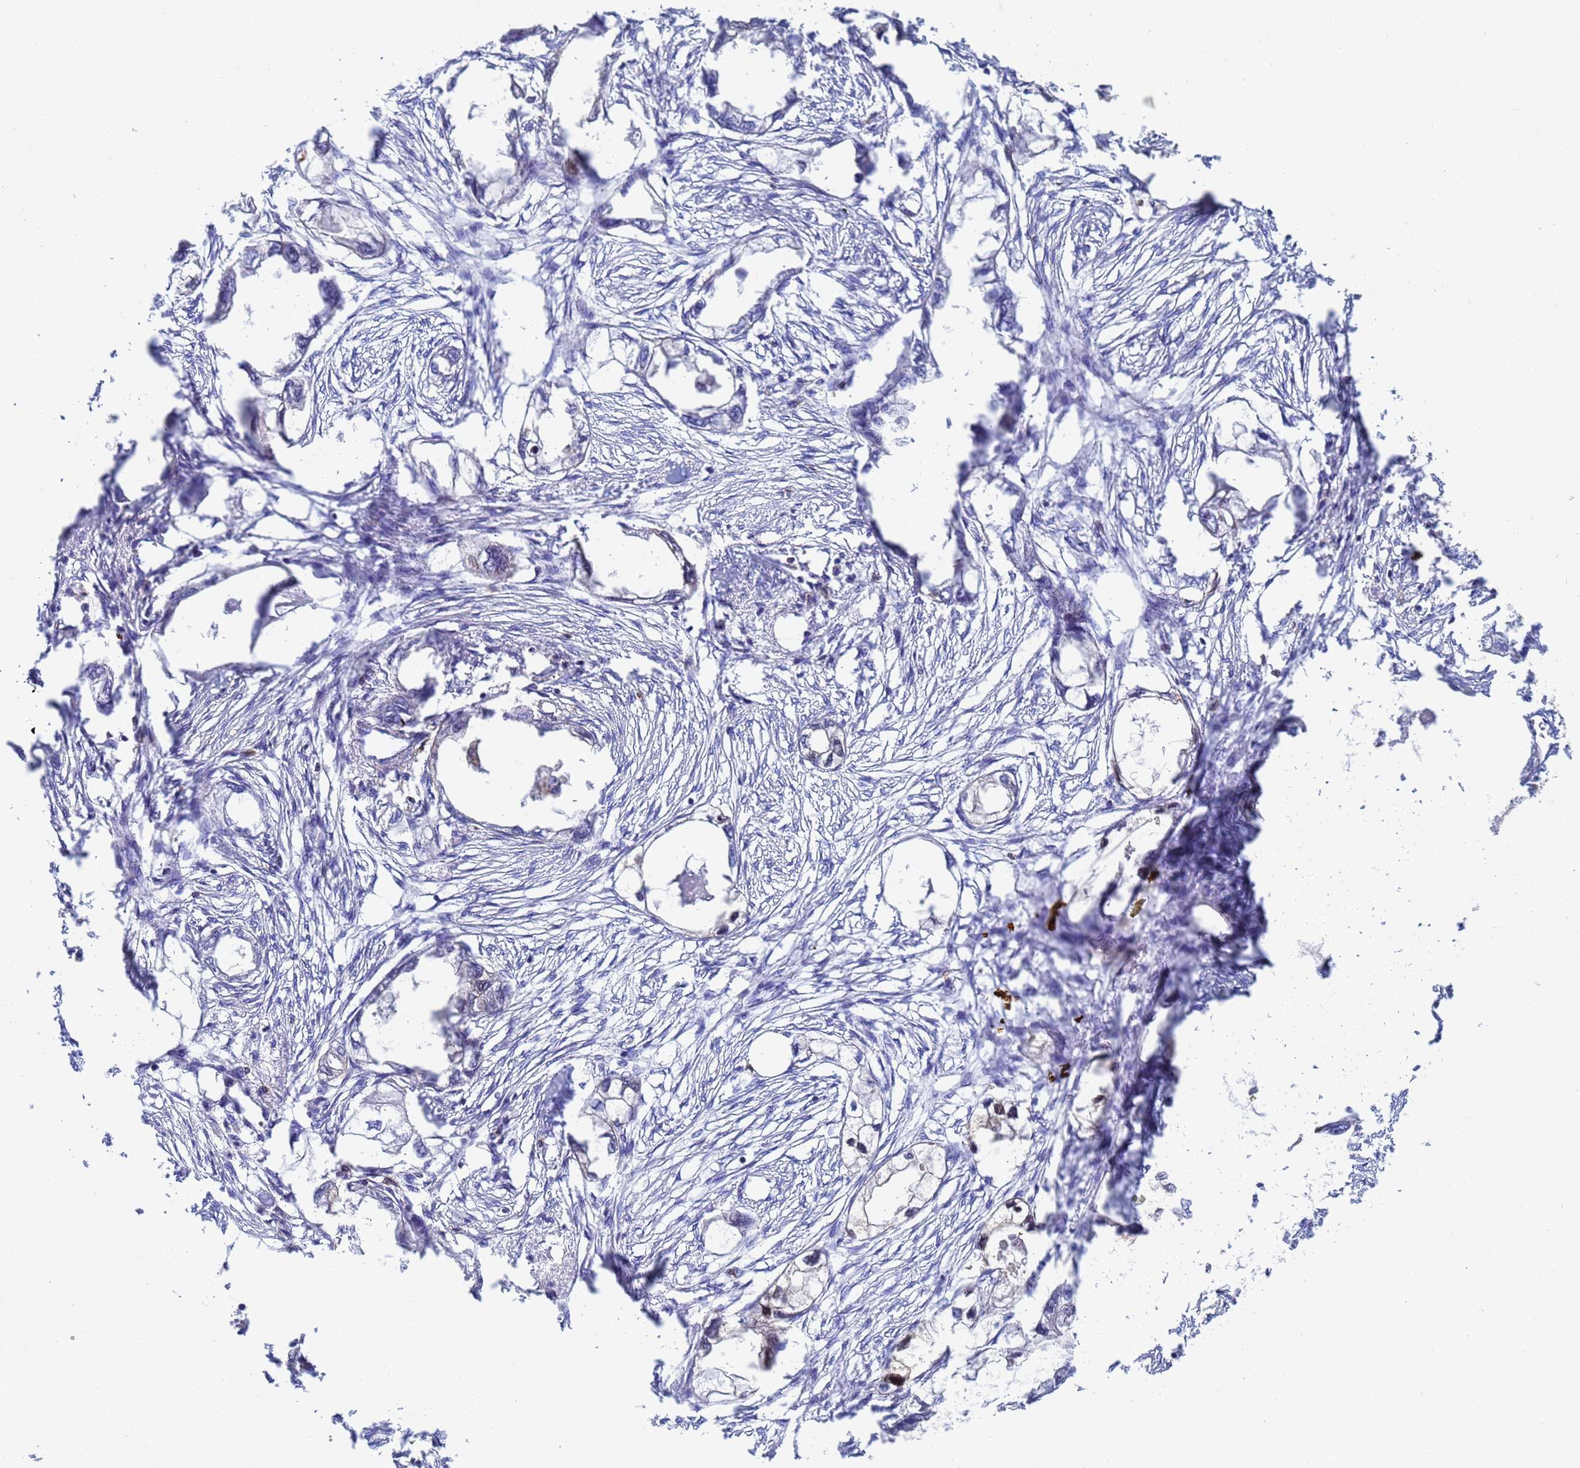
{"staining": {"intensity": "weak", "quantity": "<25%", "location": "cytoplasmic/membranous"}, "tissue": "endometrial cancer", "cell_type": "Tumor cells", "image_type": "cancer", "snomed": [{"axis": "morphology", "description": "Adenocarcinoma, NOS"}, {"axis": "morphology", "description": "Adenocarcinoma, metastatic, NOS"}, {"axis": "topography", "description": "Adipose tissue"}, {"axis": "topography", "description": "Endometrium"}], "caption": "The immunohistochemistry (IHC) histopathology image has no significant expression in tumor cells of endometrial cancer tissue. The staining was performed using DAB to visualize the protein expression in brown, while the nuclei were stained in blue with hematoxylin (Magnification: 20x).", "gene": "GCHFR", "patient": {"sex": "female", "age": 67}}